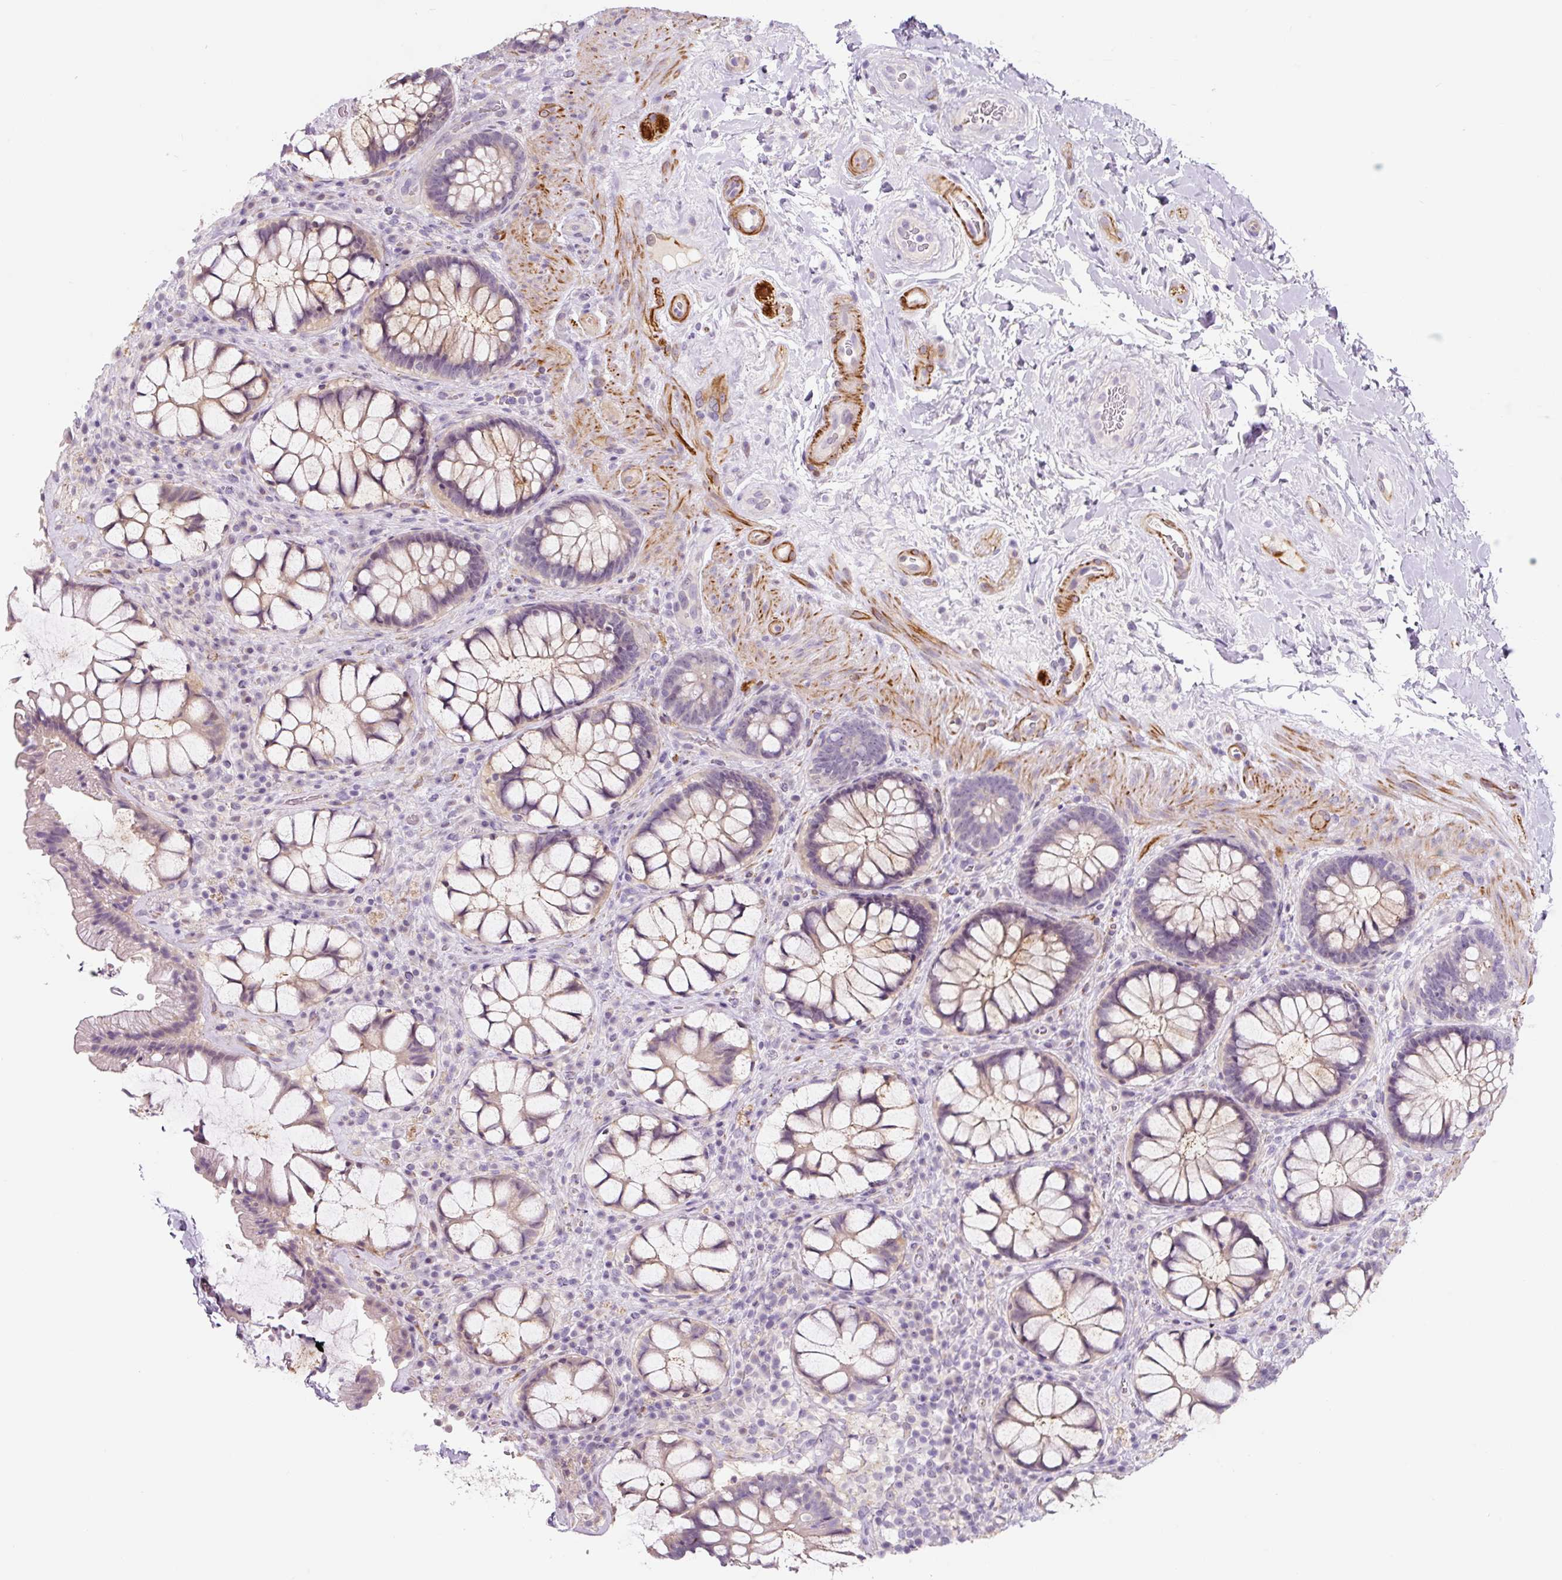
{"staining": {"intensity": "negative", "quantity": "none", "location": "none"}, "tissue": "rectum", "cell_type": "Glandular cells", "image_type": "normal", "snomed": [{"axis": "morphology", "description": "Normal tissue, NOS"}, {"axis": "topography", "description": "Rectum"}], "caption": "DAB immunohistochemical staining of normal rectum displays no significant positivity in glandular cells. Brightfield microscopy of immunohistochemistry stained with DAB (brown) and hematoxylin (blue), captured at high magnification.", "gene": "CCL25", "patient": {"sex": "female", "age": 58}}